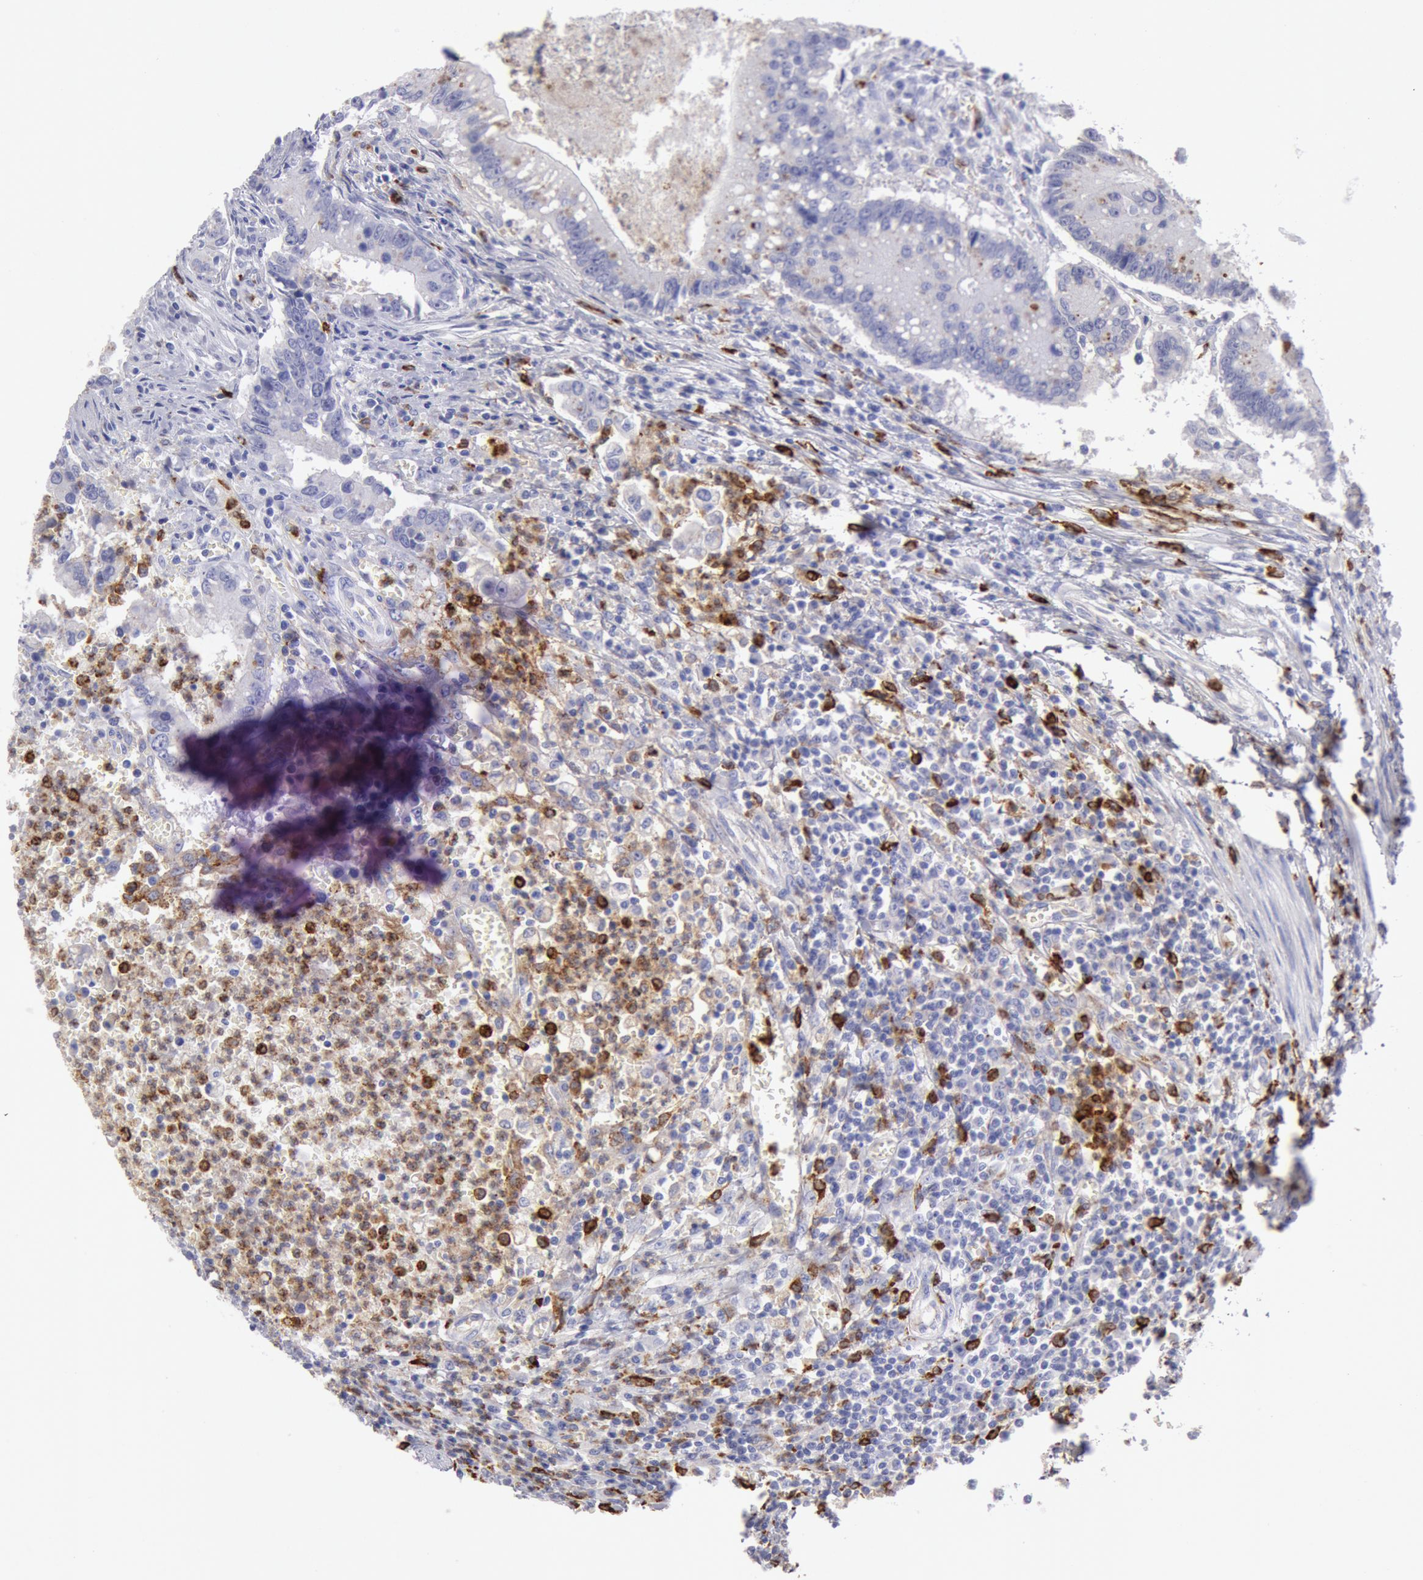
{"staining": {"intensity": "negative", "quantity": "none", "location": "none"}, "tissue": "colorectal cancer", "cell_type": "Tumor cells", "image_type": "cancer", "snomed": [{"axis": "morphology", "description": "Adenocarcinoma, NOS"}, {"axis": "topography", "description": "Rectum"}], "caption": "A micrograph of colorectal cancer (adenocarcinoma) stained for a protein exhibits no brown staining in tumor cells. Nuclei are stained in blue.", "gene": "FCN1", "patient": {"sex": "female", "age": 81}}